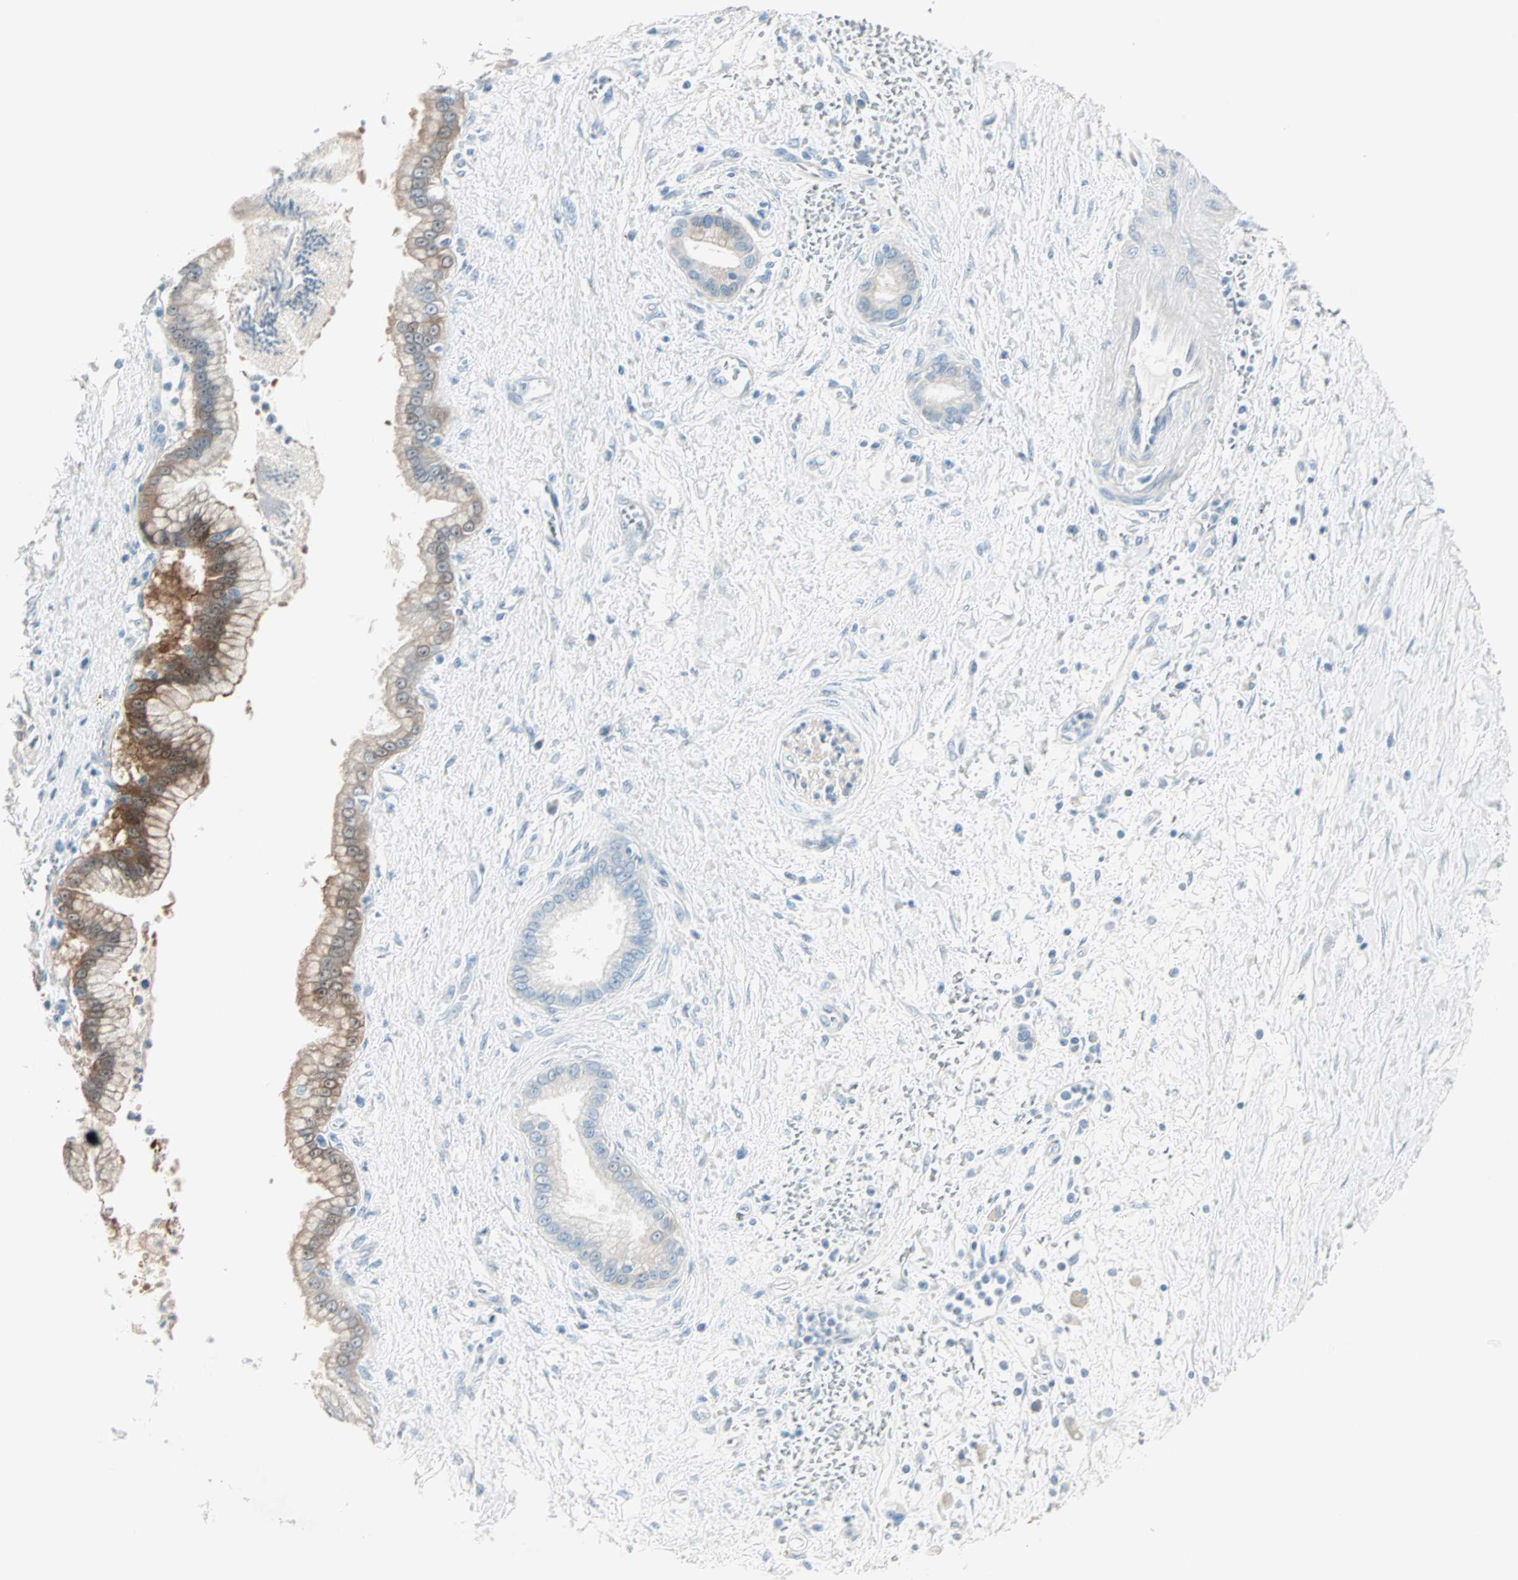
{"staining": {"intensity": "negative", "quantity": "none", "location": "none"}, "tissue": "pancreatic cancer", "cell_type": "Tumor cells", "image_type": "cancer", "snomed": [{"axis": "morphology", "description": "Adenocarcinoma, NOS"}, {"axis": "topography", "description": "Pancreas"}], "caption": "Immunohistochemistry (IHC) of human pancreatic cancer displays no staining in tumor cells.", "gene": "SULT1C2", "patient": {"sex": "male", "age": 59}}